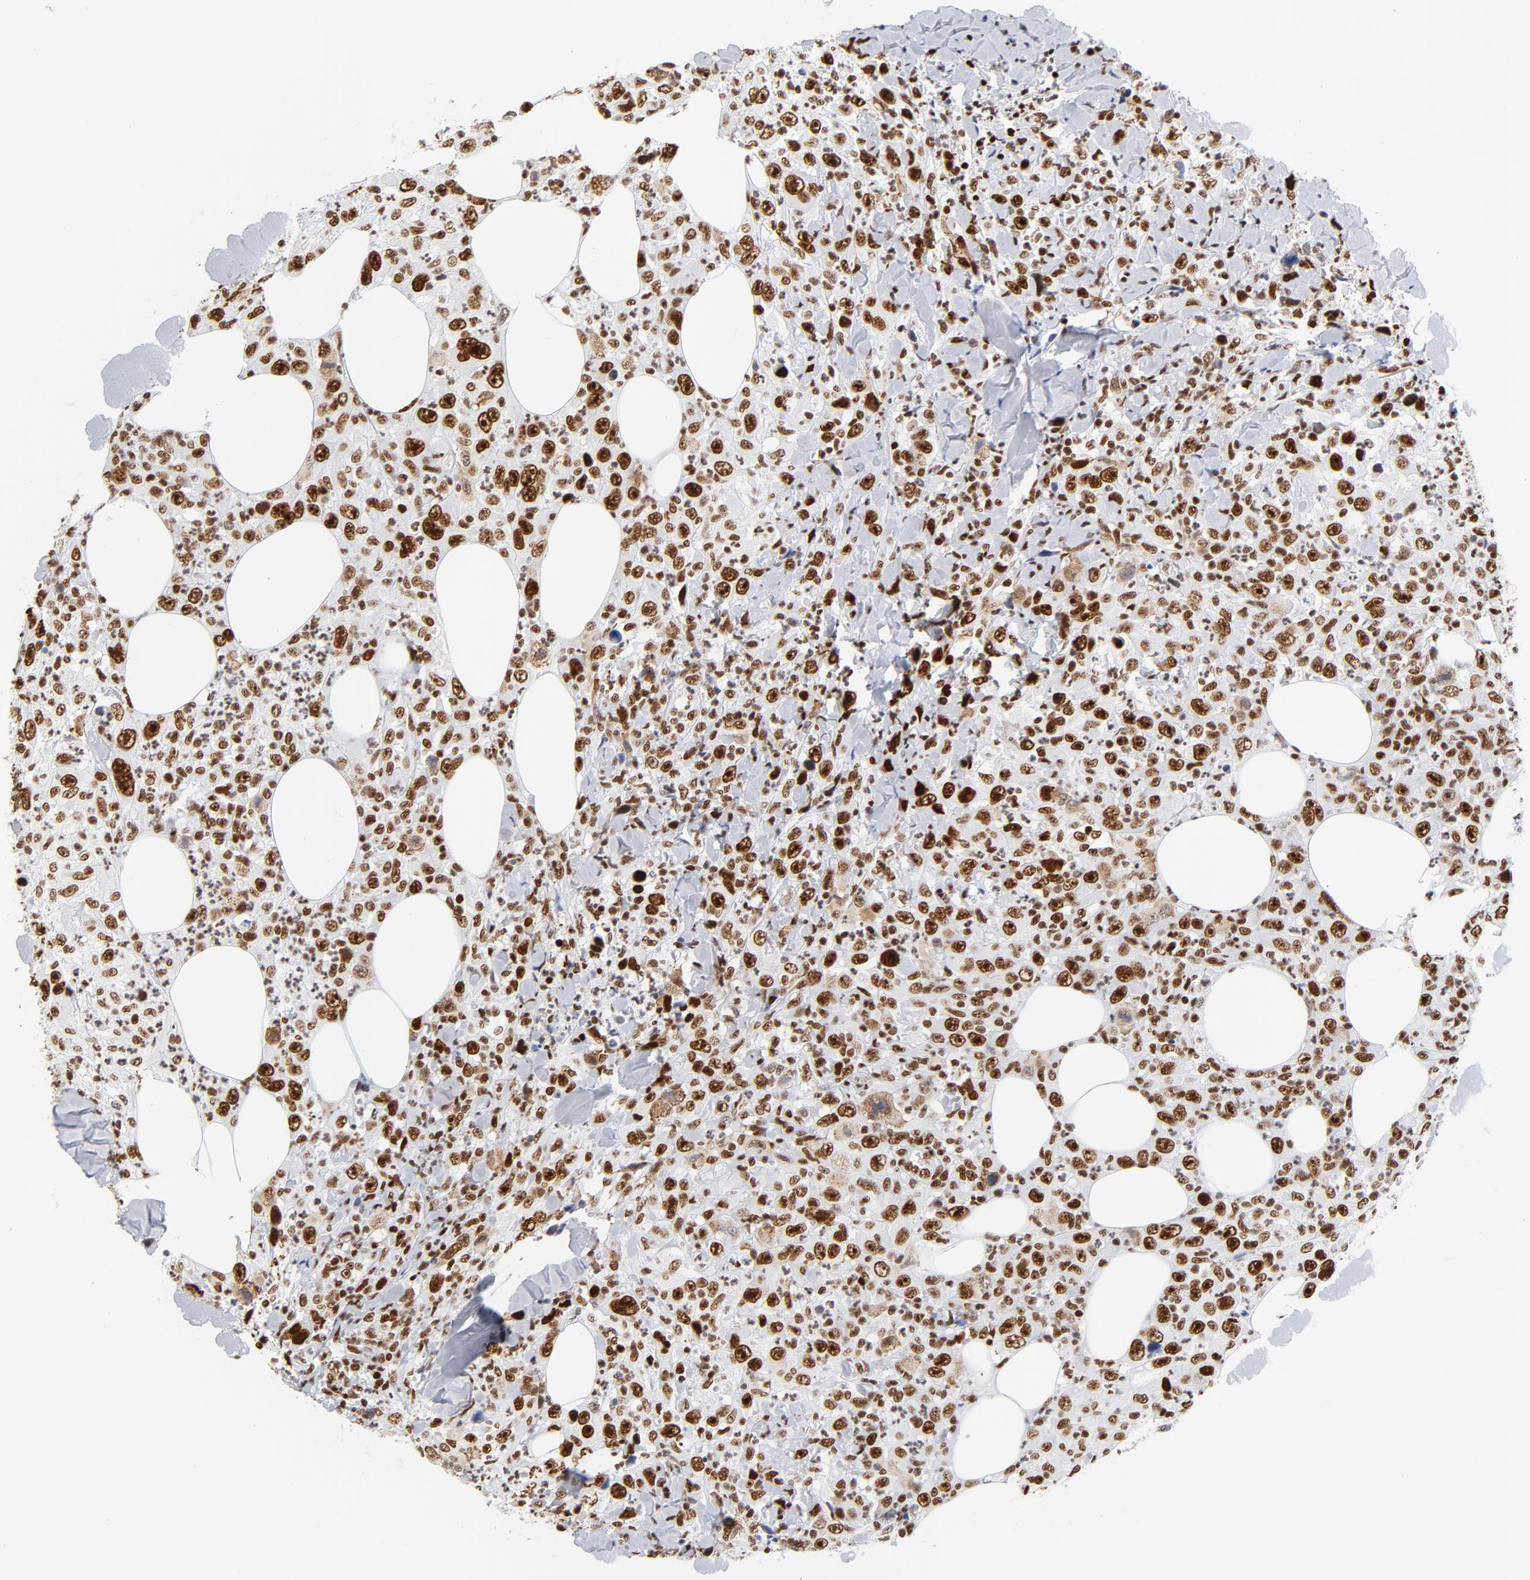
{"staining": {"intensity": "strong", "quantity": ">75%", "location": "nuclear"}, "tissue": "thyroid cancer", "cell_type": "Tumor cells", "image_type": "cancer", "snomed": [{"axis": "morphology", "description": "Carcinoma, NOS"}, {"axis": "topography", "description": "Thyroid gland"}], "caption": "A histopathology image showing strong nuclear positivity in approximately >75% of tumor cells in carcinoma (thyroid), as visualized by brown immunohistochemical staining.", "gene": "XRCC5", "patient": {"sex": "female", "age": 77}}